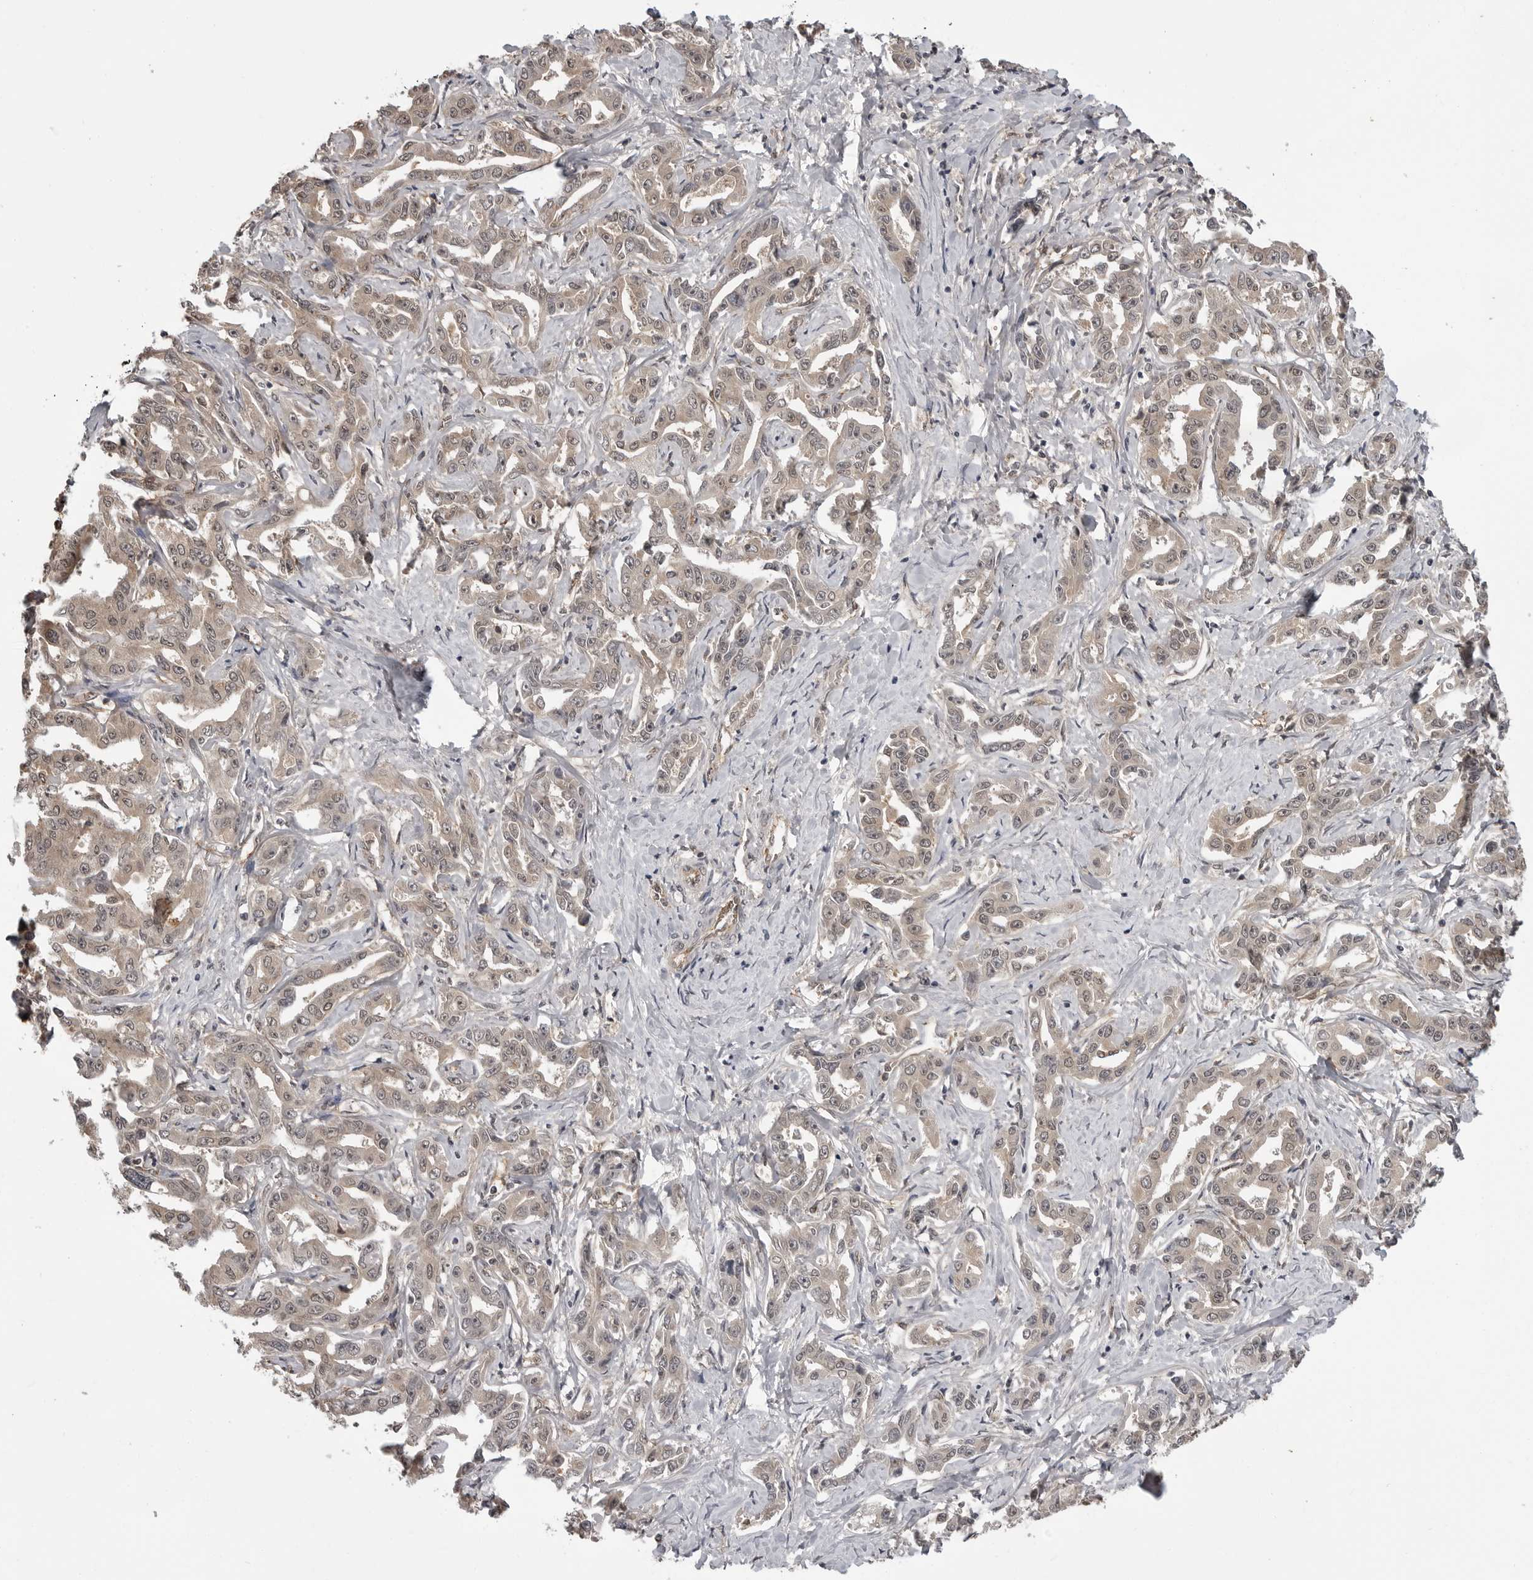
{"staining": {"intensity": "weak", "quantity": ">75%", "location": "cytoplasmic/membranous,nuclear"}, "tissue": "liver cancer", "cell_type": "Tumor cells", "image_type": "cancer", "snomed": [{"axis": "morphology", "description": "Cholangiocarcinoma"}, {"axis": "topography", "description": "Liver"}], "caption": "Cholangiocarcinoma (liver) stained for a protein (brown) demonstrates weak cytoplasmic/membranous and nuclear positive positivity in about >75% of tumor cells.", "gene": "IL24", "patient": {"sex": "male", "age": 59}}